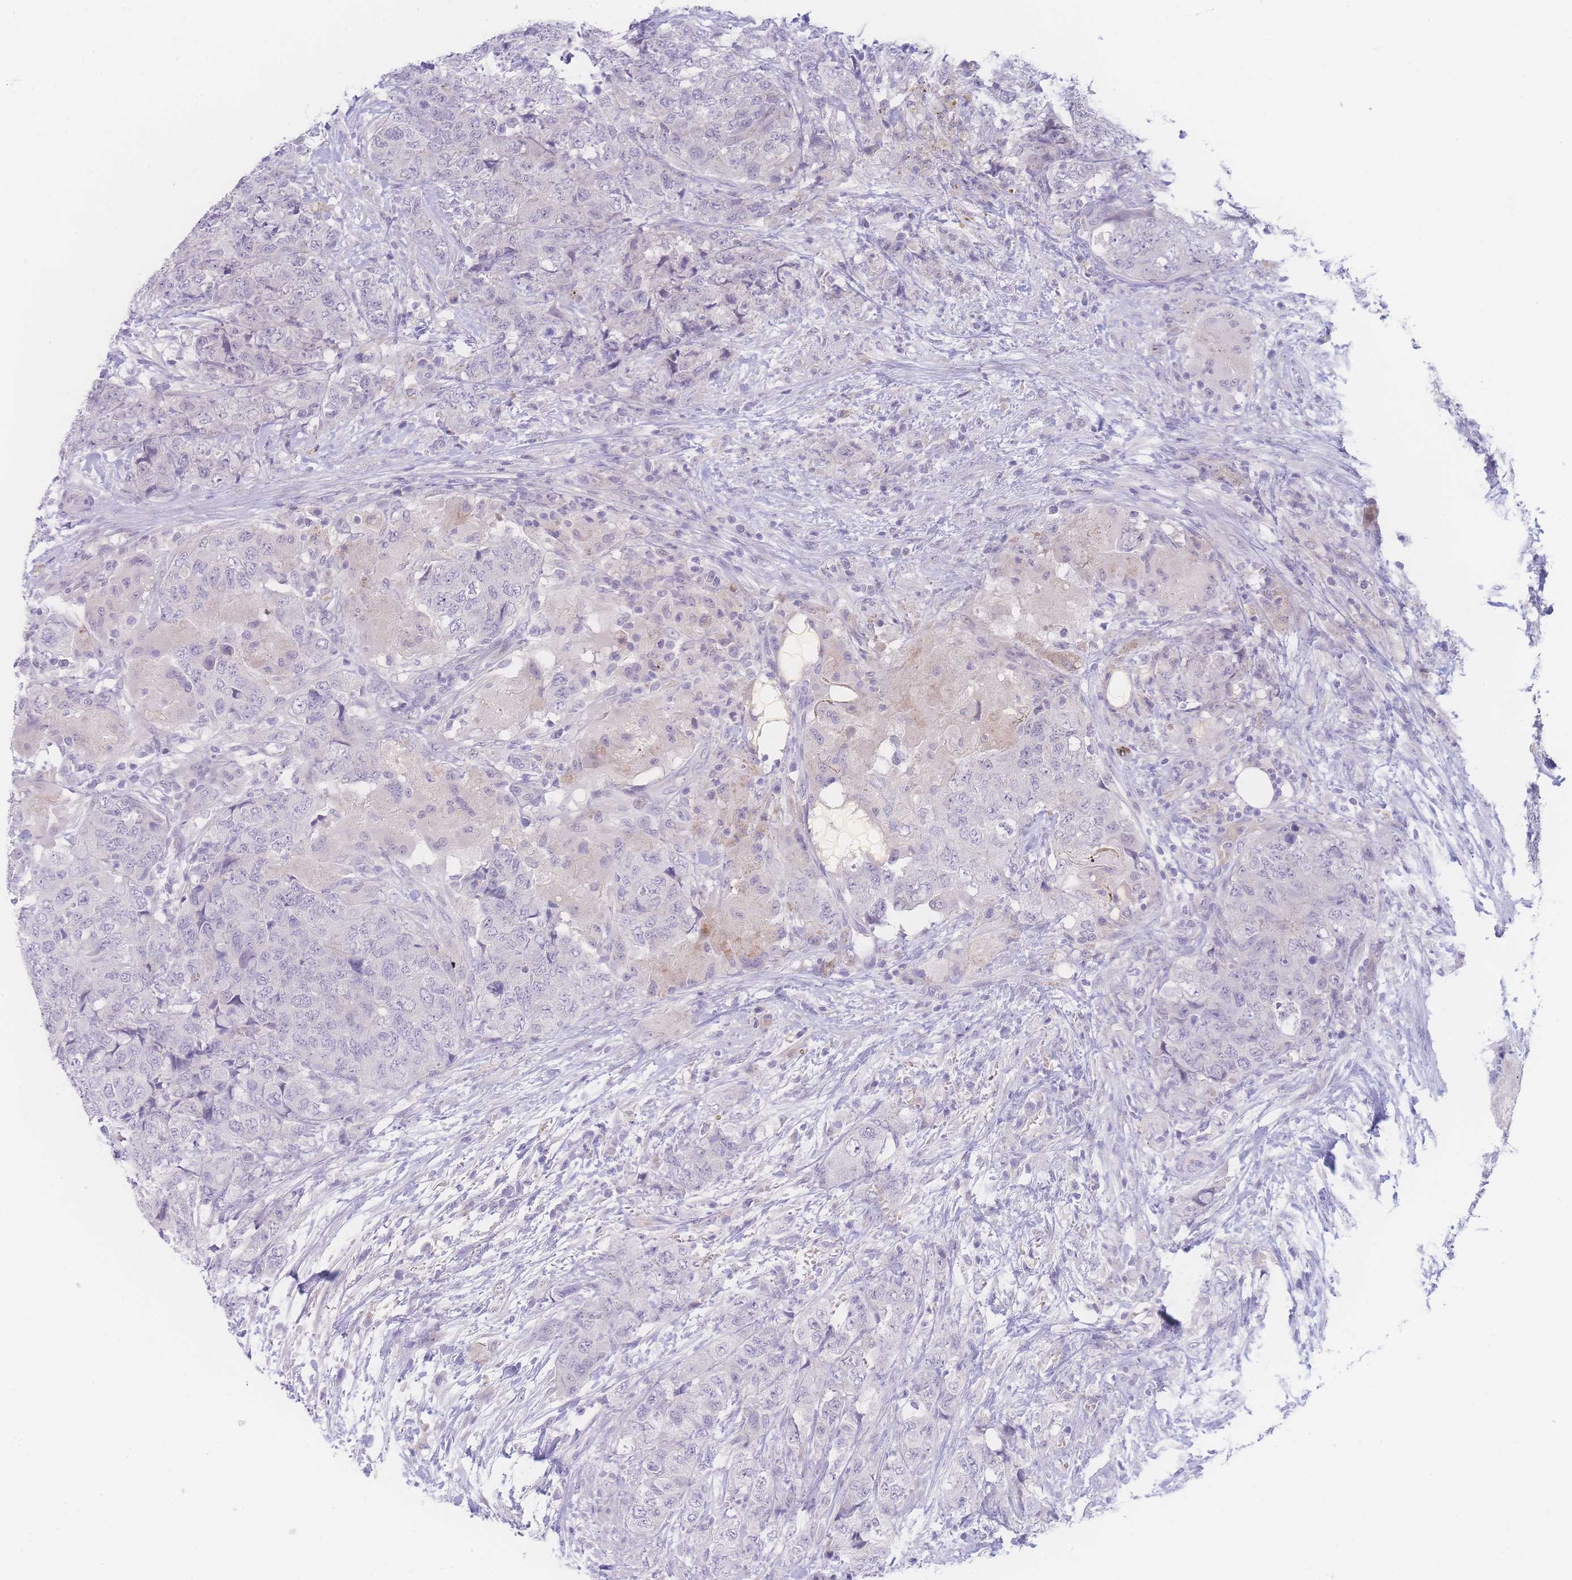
{"staining": {"intensity": "negative", "quantity": "none", "location": "none"}, "tissue": "urothelial cancer", "cell_type": "Tumor cells", "image_type": "cancer", "snomed": [{"axis": "morphology", "description": "Urothelial carcinoma, High grade"}, {"axis": "topography", "description": "Urinary bladder"}], "caption": "Tumor cells show no significant protein staining in urothelial carcinoma (high-grade).", "gene": "PRSS22", "patient": {"sex": "female", "age": 78}}